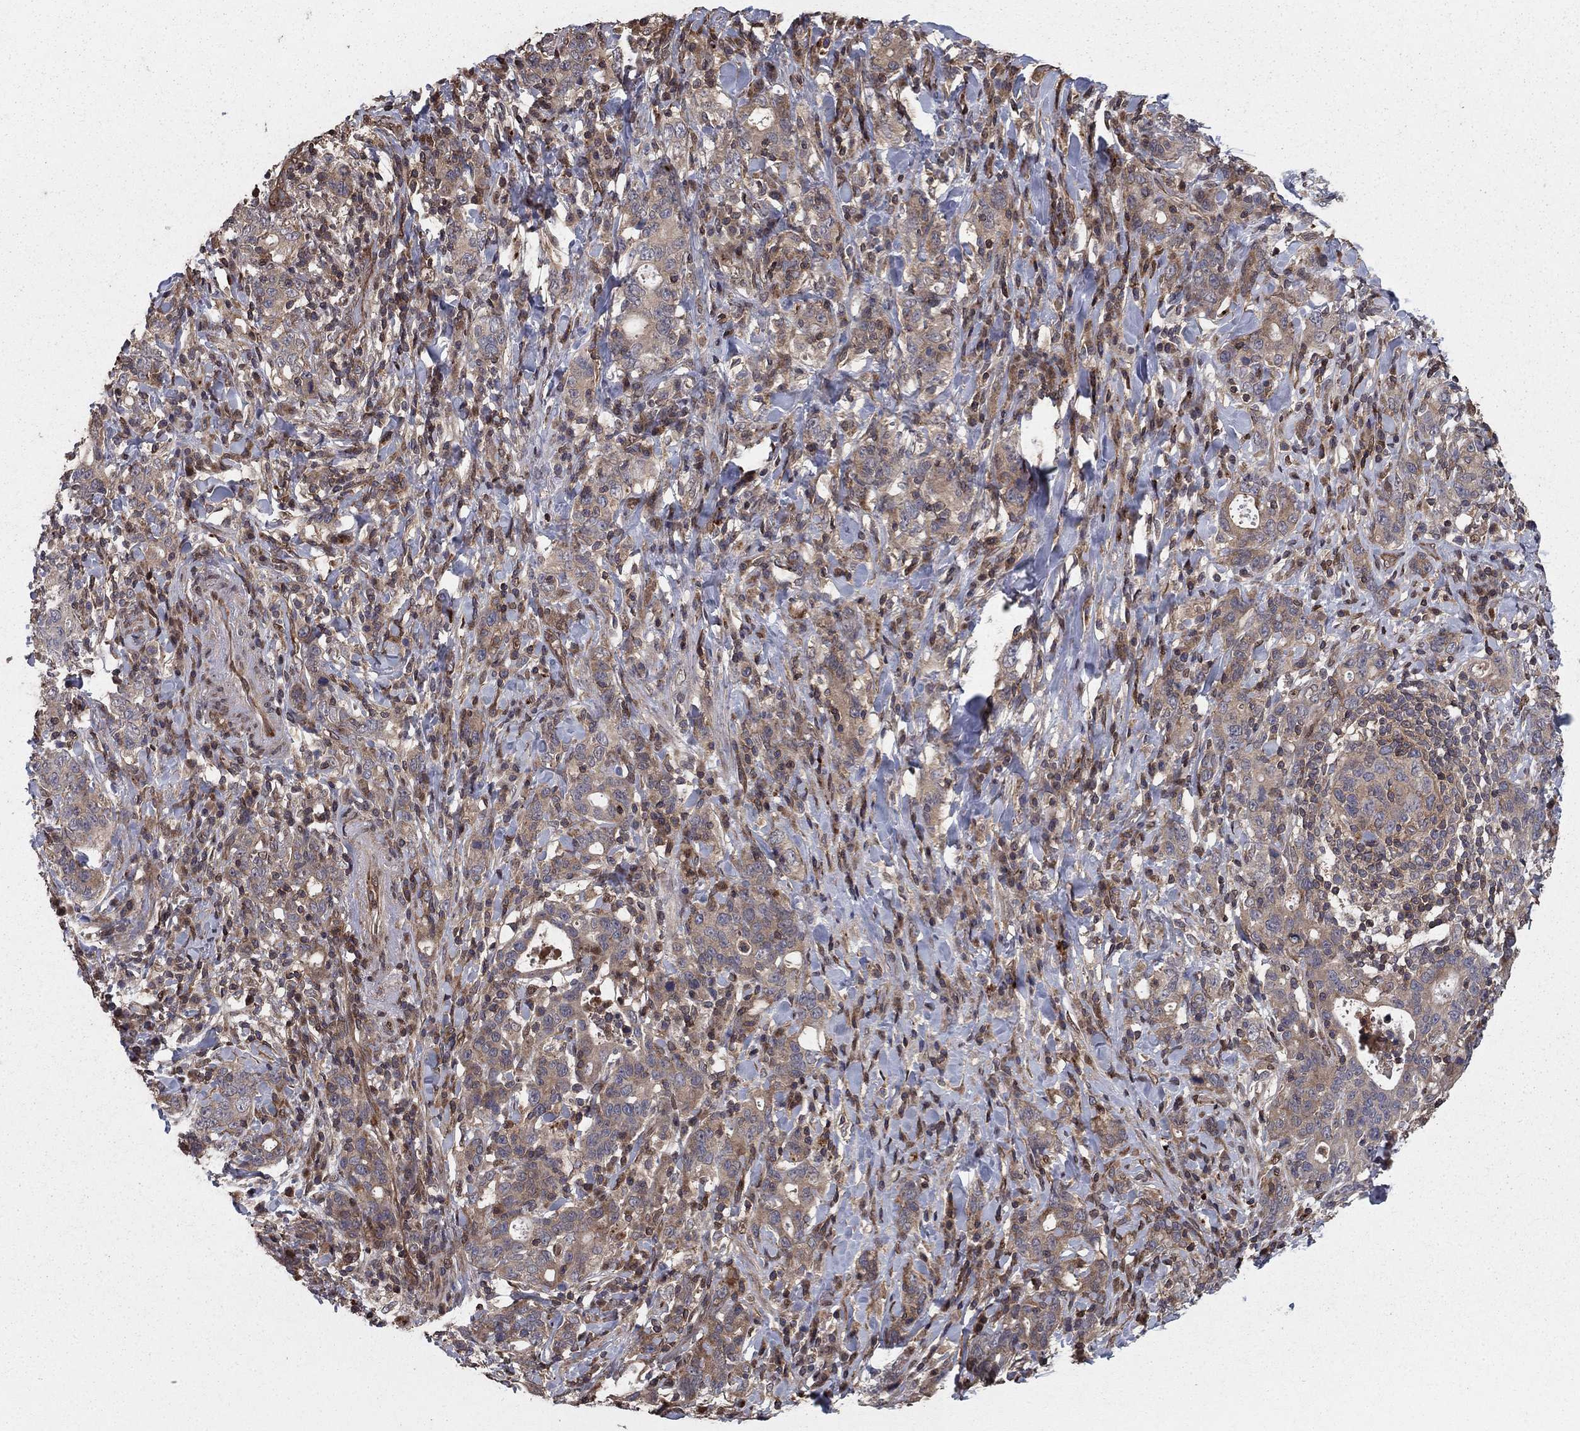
{"staining": {"intensity": "weak", "quantity": "<25%", "location": "cytoplasmic/membranous"}, "tissue": "stomach cancer", "cell_type": "Tumor cells", "image_type": "cancer", "snomed": [{"axis": "morphology", "description": "Adenocarcinoma, NOS"}, {"axis": "topography", "description": "Stomach"}], "caption": "An immunohistochemistry photomicrograph of adenocarcinoma (stomach) is shown. There is no staining in tumor cells of adenocarcinoma (stomach). Brightfield microscopy of IHC stained with DAB (3,3'-diaminobenzidine) (brown) and hematoxylin (blue), captured at high magnification.", "gene": "GYG1", "patient": {"sex": "male", "age": 79}}